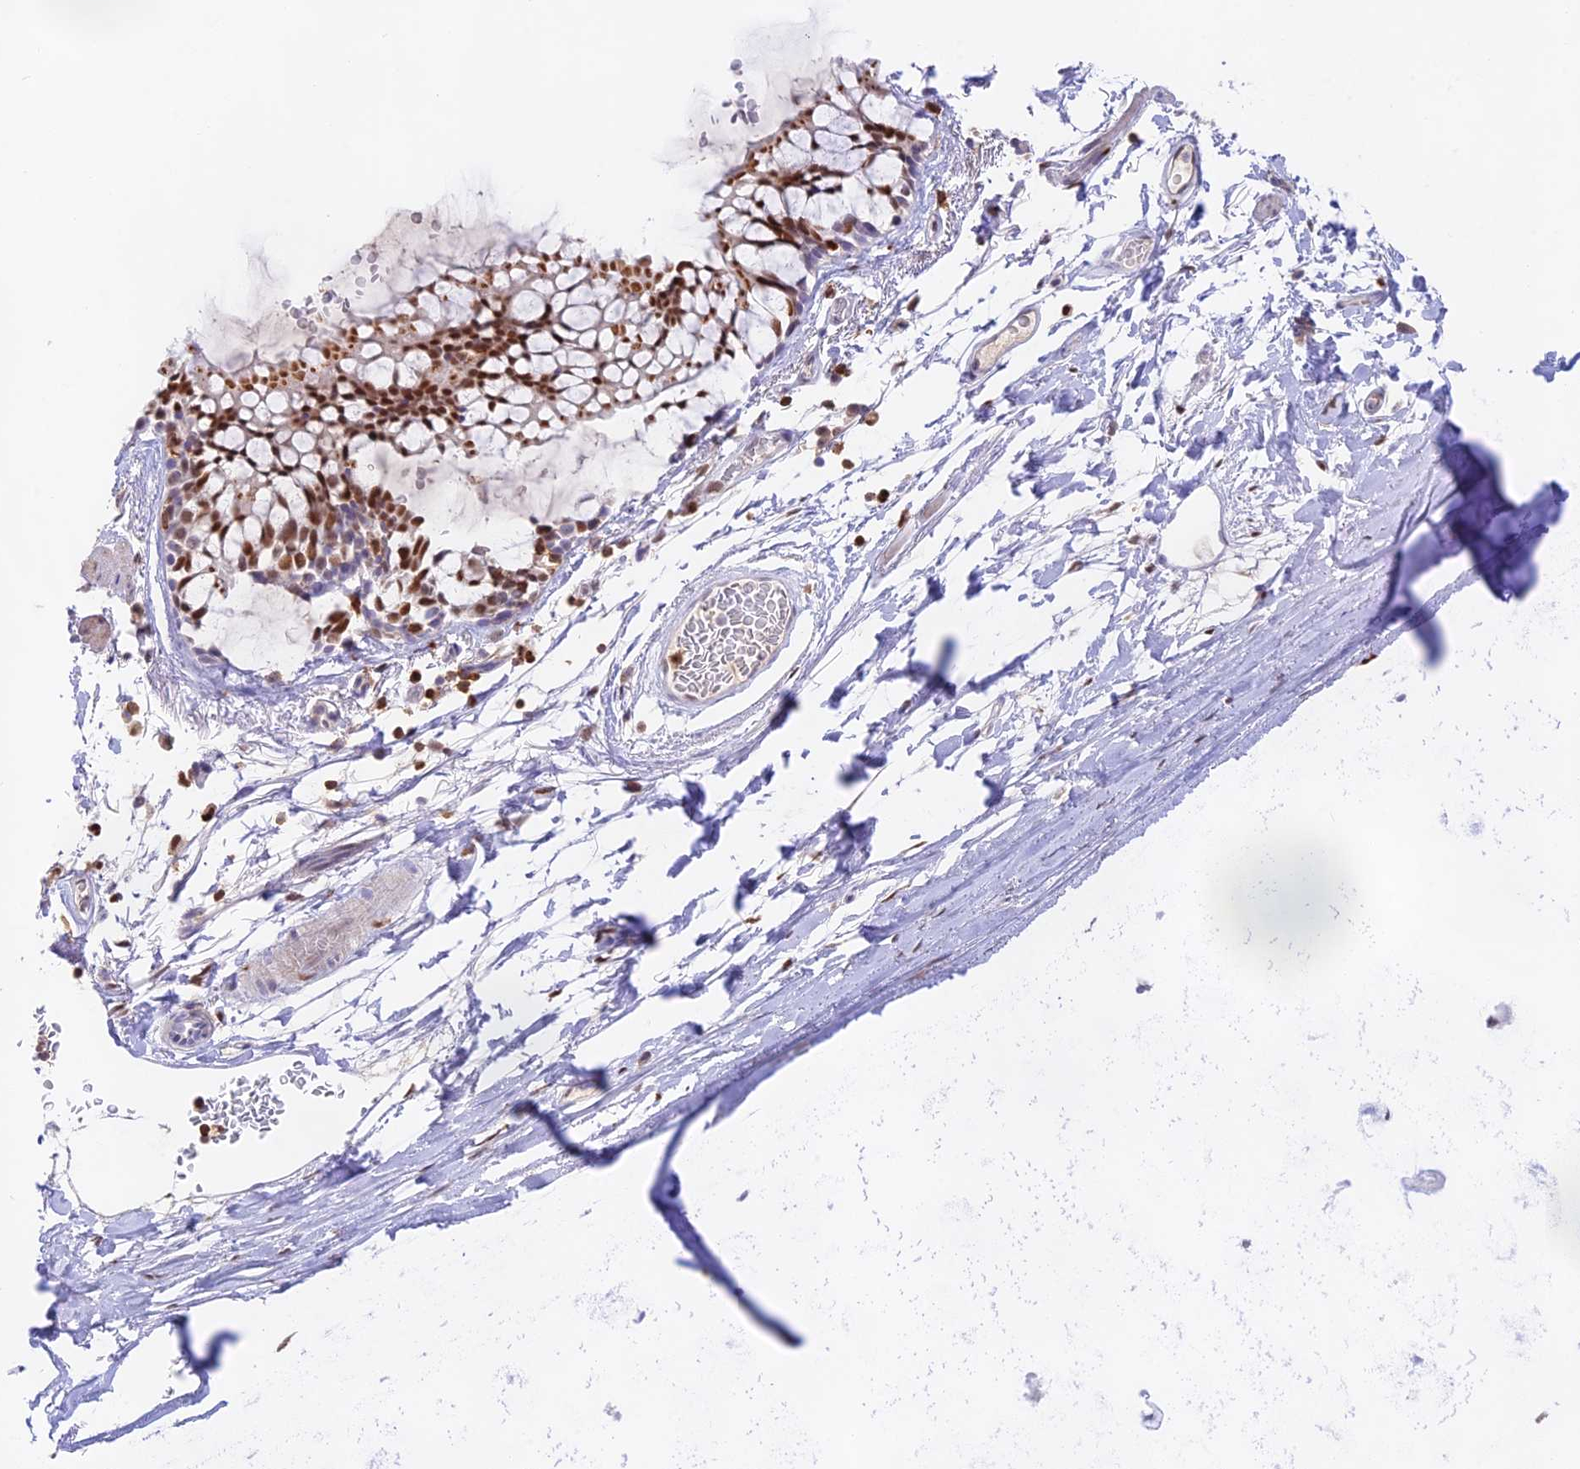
{"staining": {"intensity": "moderate", "quantity": ">75%", "location": "cytoplasmic/membranous,nuclear"}, "tissue": "bronchus", "cell_type": "Respiratory epithelial cells", "image_type": "normal", "snomed": [{"axis": "morphology", "description": "Normal tissue, NOS"}, {"axis": "topography", "description": "Cartilage tissue"}], "caption": "This photomicrograph reveals immunohistochemistry (IHC) staining of normal human bronchus, with medium moderate cytoplasmic/membranous,nuclear staining in approximately >75% of respiratory epithelial cells.", "gene": "DENND1C", "patient": {"sex": "male", "age": 63}}